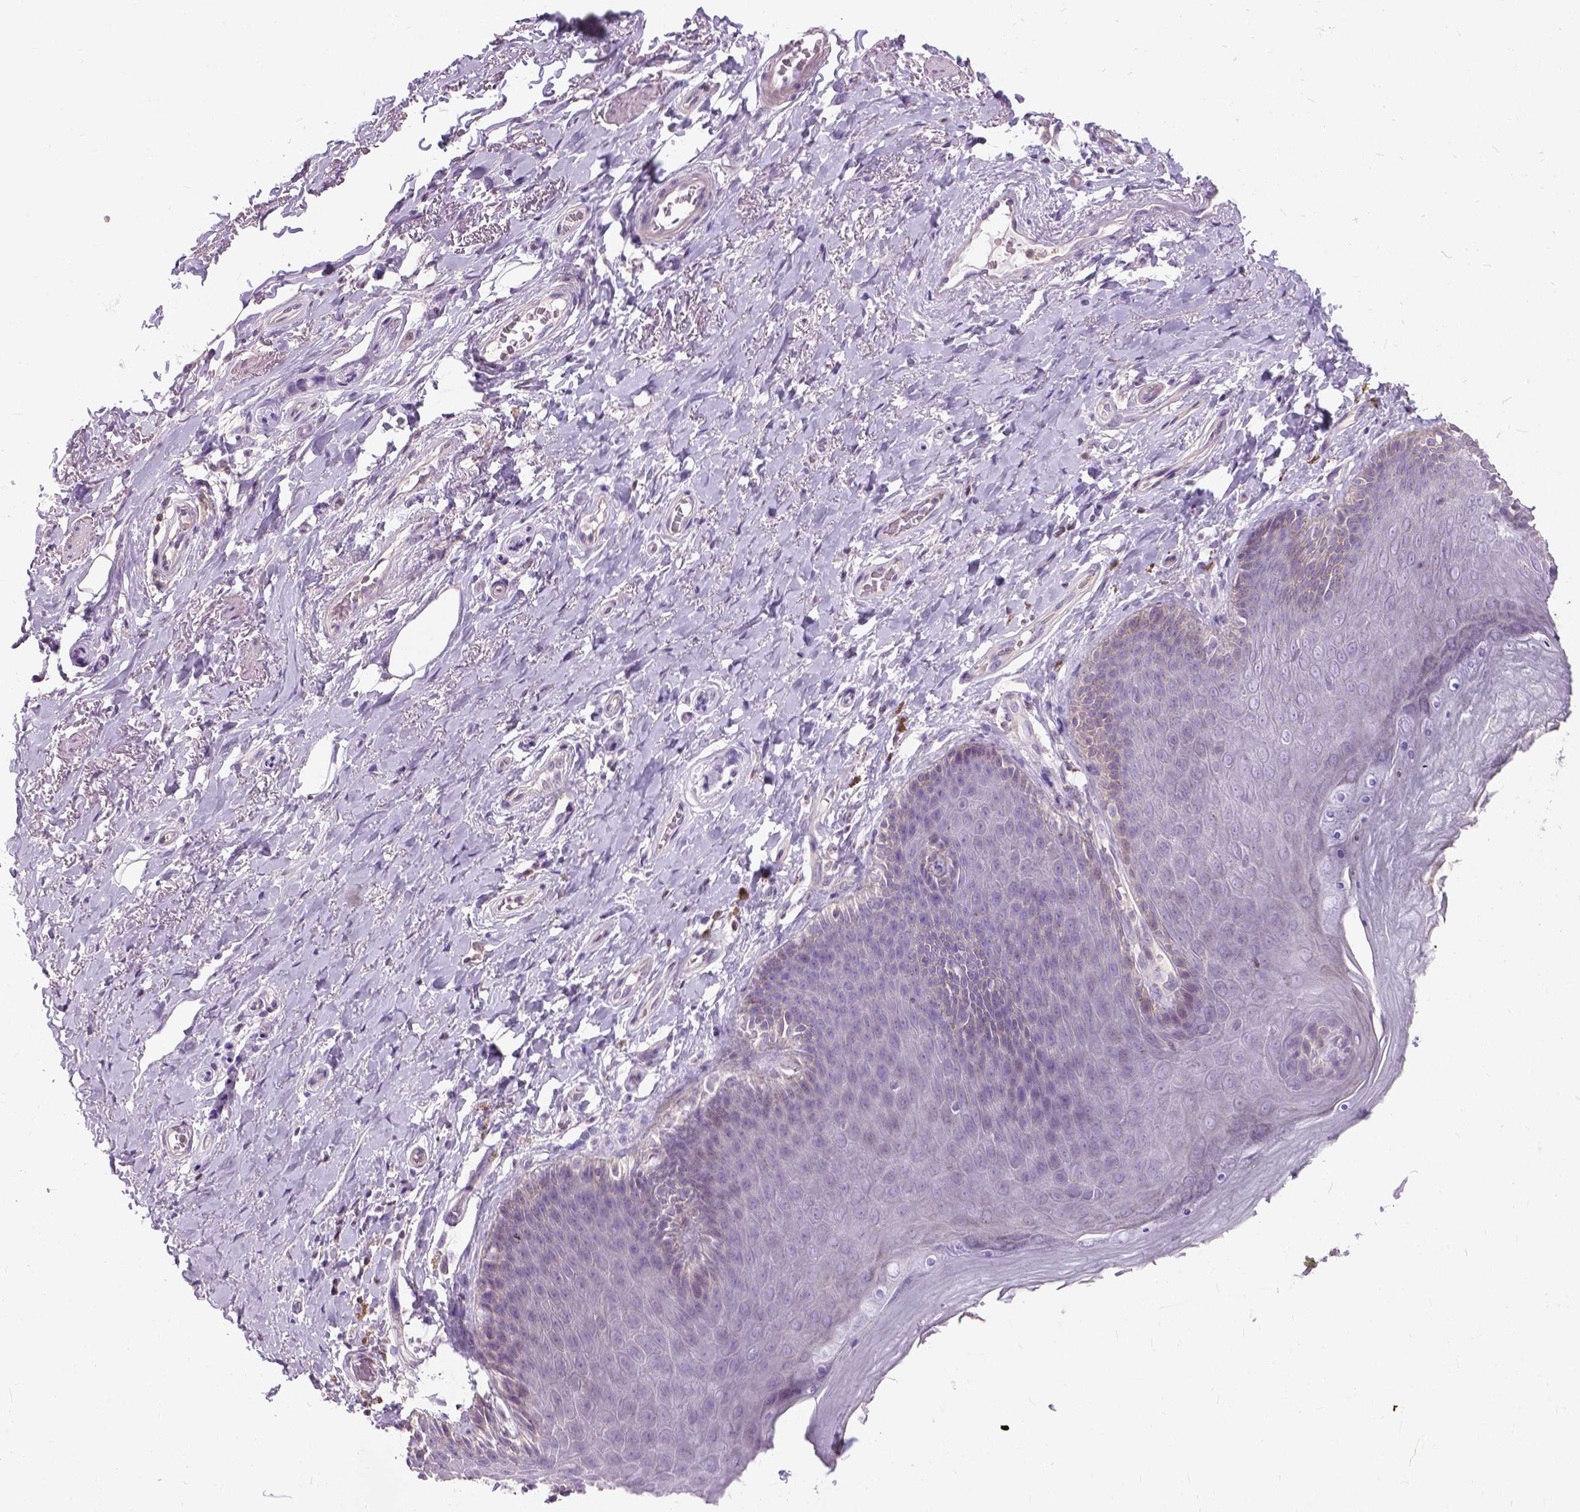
{"staining": {"intensity": "negative", "quantity": "none", "location": "none"}, "tissue": "soft tissue", "cell_type": "Fibroblasts", "image_type": "normal", "snomed": [{"axis": "morphology", "description": "Normal tissue, NOS"}, {"axis": "topography", "description": "Anal"}, {"axis": "topography", "description": "Peripheral nerve tissue"}], "caption": "The histopathology image shows no staining of fibroblasts in normal soft tissue. The staining was performed using DAB to visualize the protein expression in brown, while the nuclei were stained in blue with hematoxylin (Magnification: 20x).", "gene": "JAK3", "patient": {"sex": "male", "age": 53}}